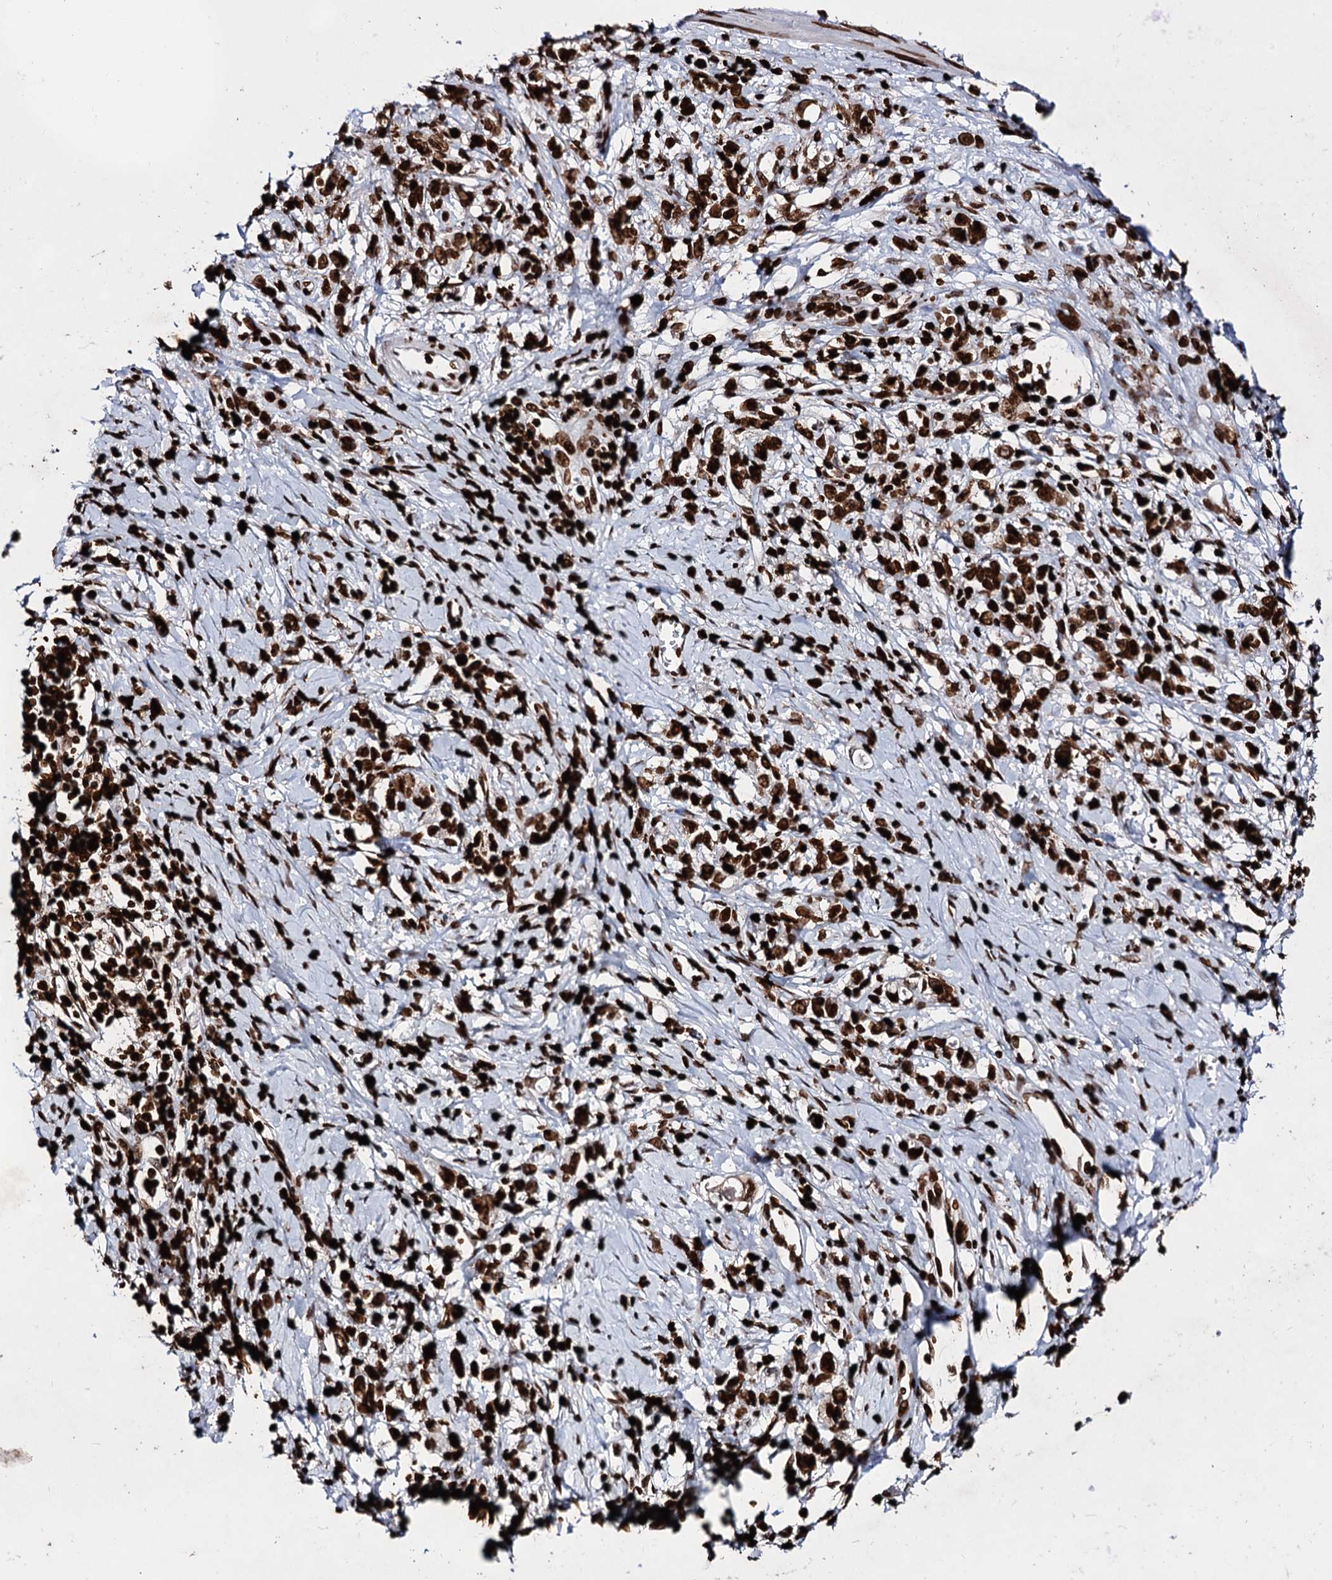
{"staining": {"intensity": "strong", "quantity": ">75%", "location": "nuclear"}, "tissue": "stomach cancer", "cell_type": "Tumor cells", "image_type": "cancer", "snomed": [{"axis": "morphology", "description": "Adenocarcinoma, NOS"}, {"axis": "topography", "description": "Stomach"}], "caption": "Stomach adenocarcinoma stained with immunohistochemistry shows strong nuclear positivity in about >75% of tumor cells.", "gene": "HMGB2", "patient": {"sex": "female", "age": 76}}